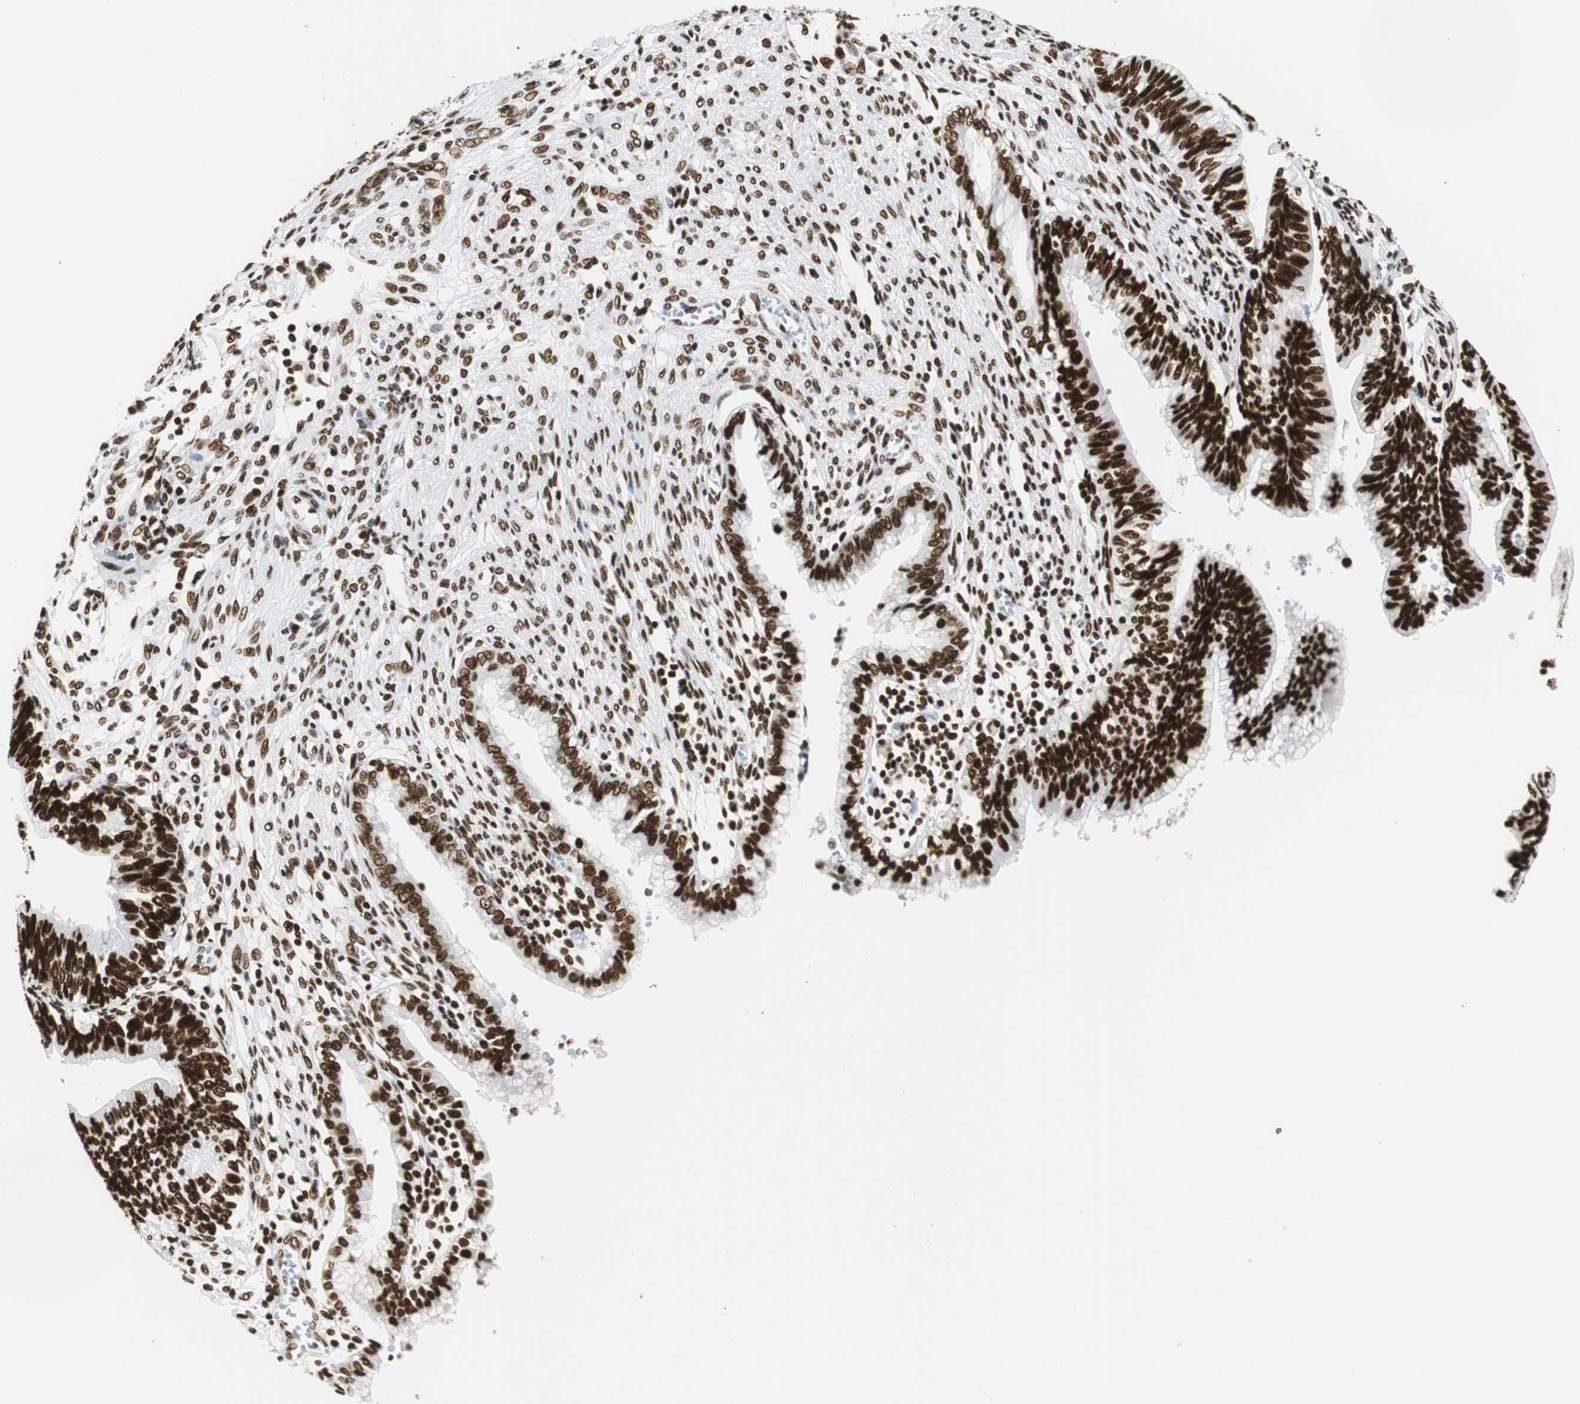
{"staining": {"intensity": "strong", "quantity": ">75%", "location": "nuclear"}, "tissue": "cervical cancer", "cell_type": "Tumor cells", "image_type": "cancer", "snomed": [{"axis": "morphology", "description": "Adenocarcinoma, NOS"}, {"axis": "topography", "description": "Cervix"}], "caption": "There is high levels of strong nuclear staining in tumor cells of cervical cancer (adenocarcinoma), as demonstrated by immunohistochemical staining (brown color).", "gene": "HNRNPH2", "patient": {"sex": "female", "age": 44}}